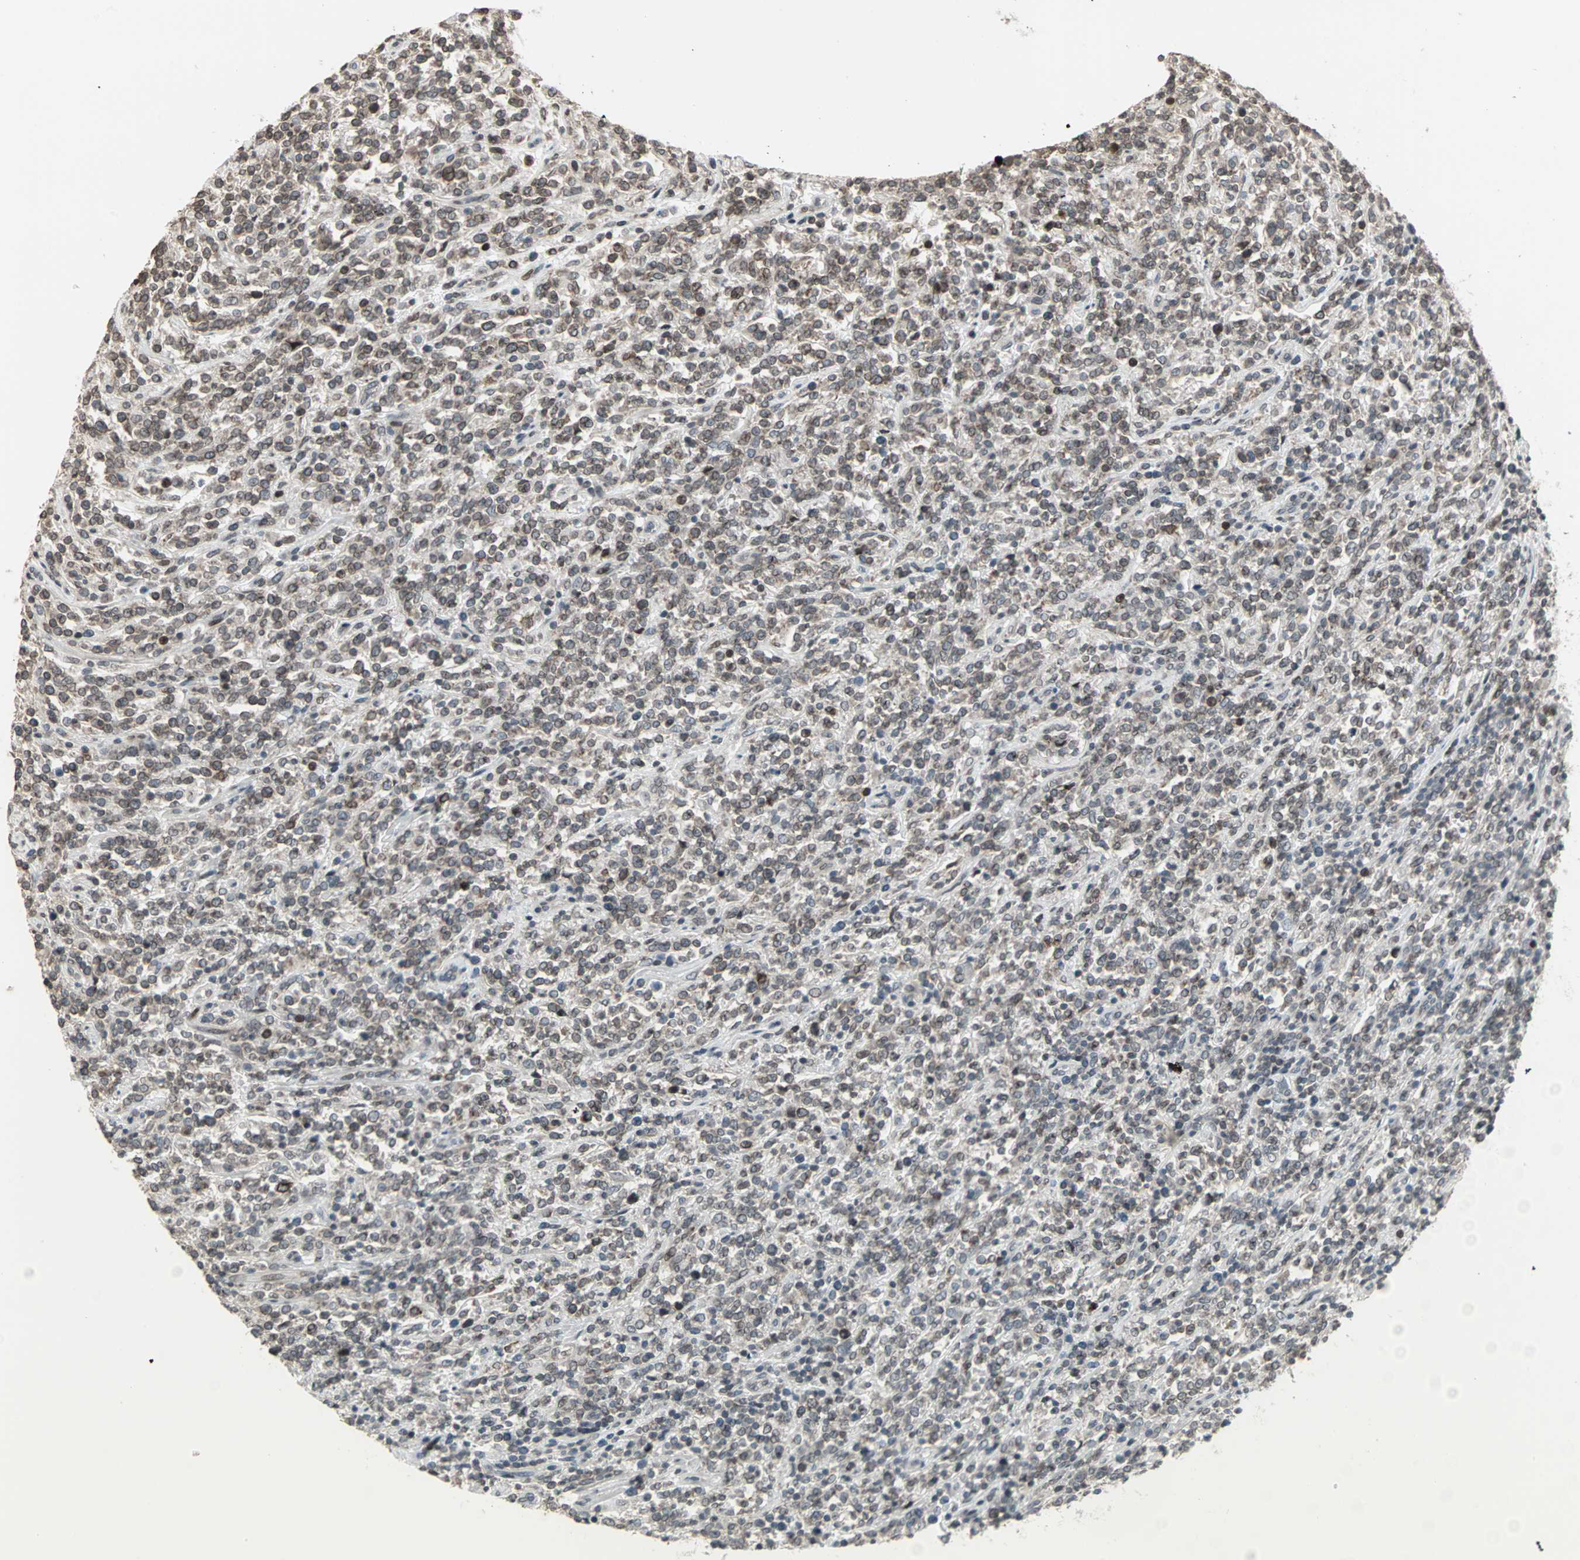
{"staining": {"intensity": "weak", "quantity": "25%-75%", "location": "cytoplasmic/membranous,nuclear"}, "tissue": "lymphoma", "cell_type": "Tumor cells", "image_type": "cancer", "snomed": [{"axis": "morphology", "description": "Malignant lymphoma, non-Hodgkin's type, High grade"}, {"axis": "topography", "description": "Soft tissue"}], "caption": "The photomicrograph demonstrates staining of high-grade malignant lymphoma, non-Hodgkin's type, revealing weak cytoplasmic/membranous and nuclear protein staining (brown color) within tumor cells.", "gene": "CBLC", "patient": {"sex": "male", "age": 18}}